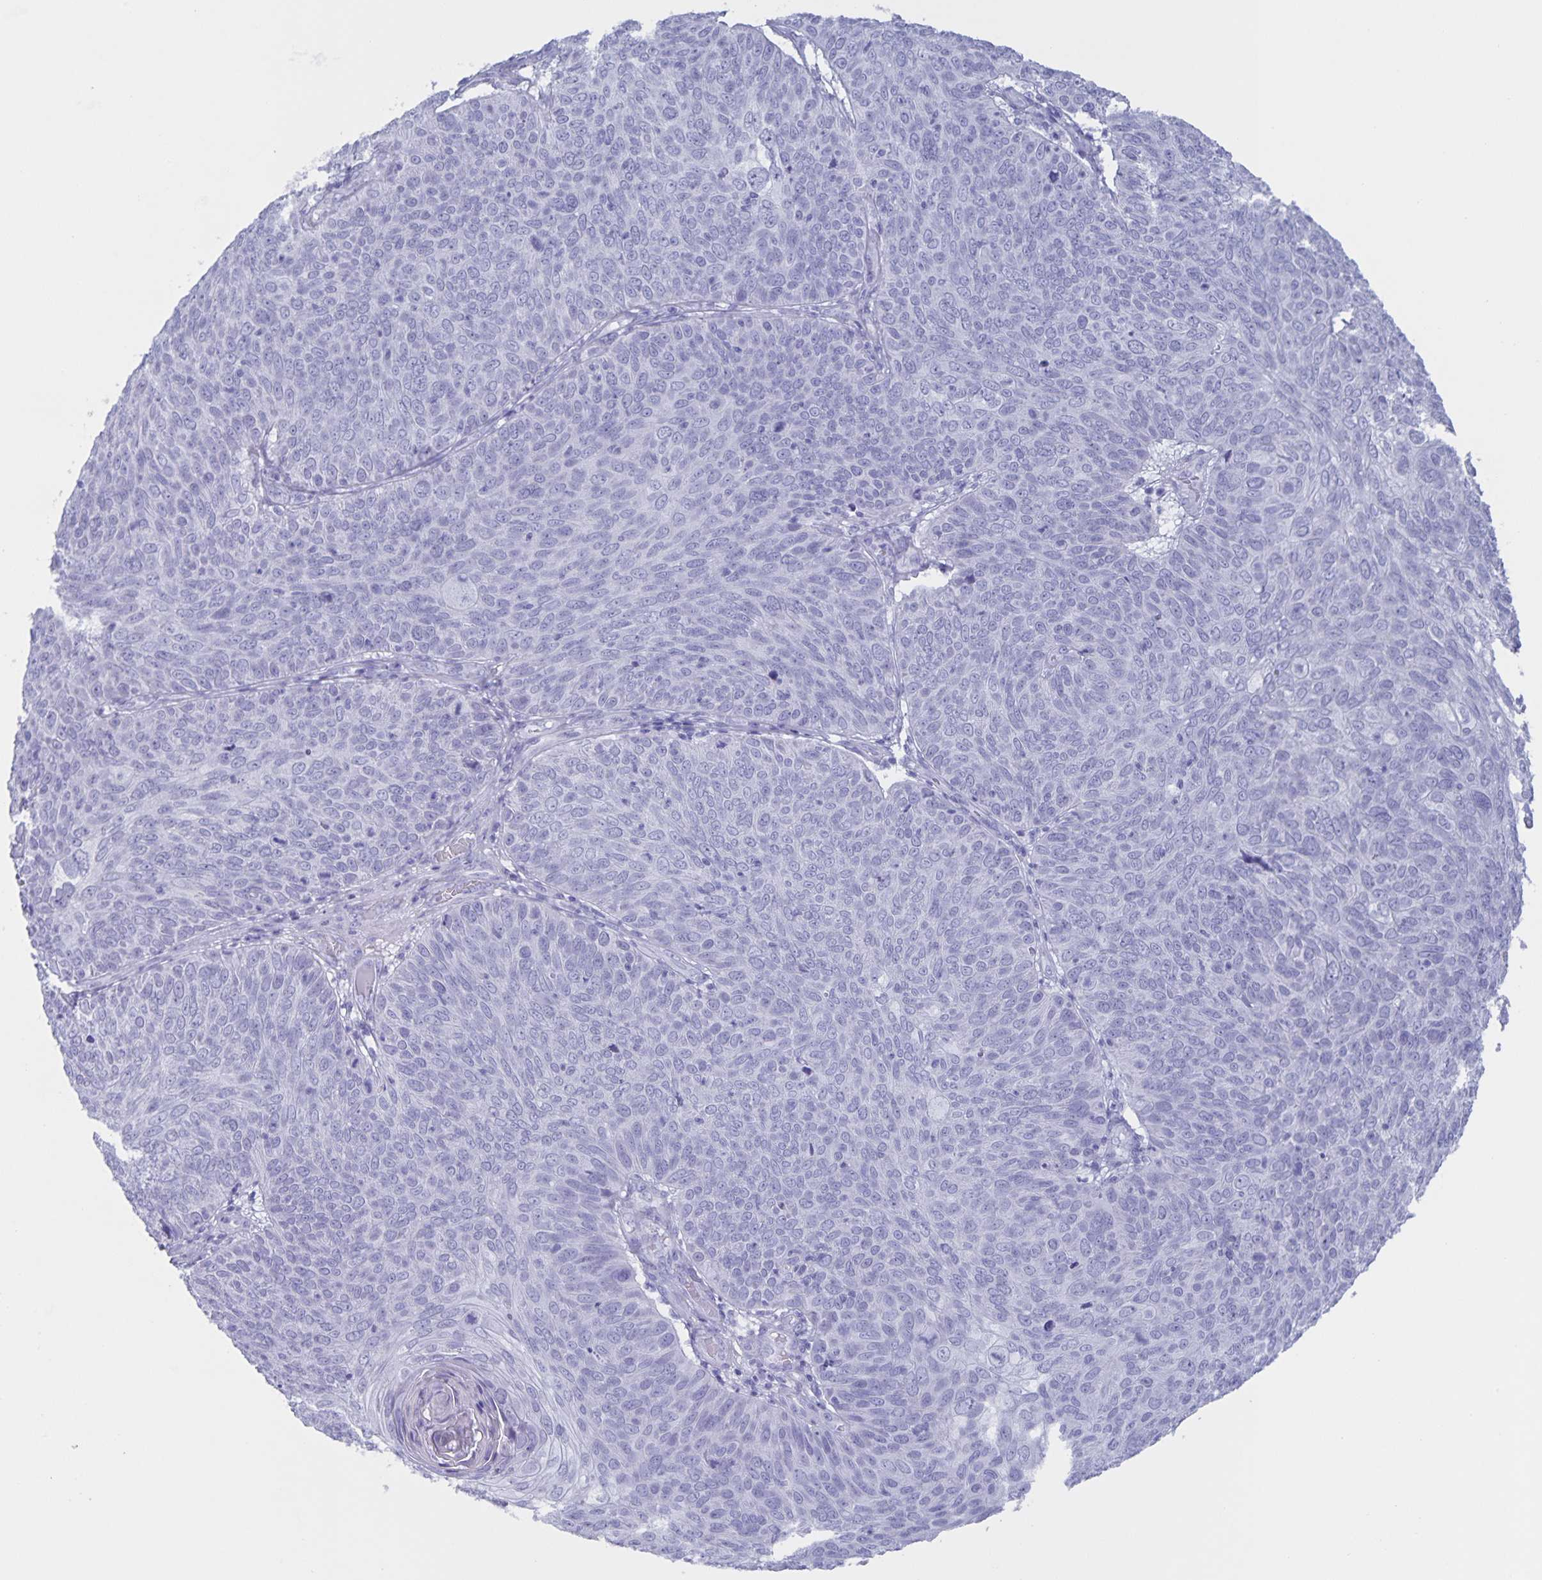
{"staining": {"intensity": "negative", "quantity": "none", "location": "none"}, "tissue": "skin cancer", "cell_type": "Tumor cells", "image_type": "cancer", "snomed": [{"axis": "morphology", "description": "Squamous cell carcinoma, NOS"}, {"axis": "topography", "description": "Skin"}], "caption": "Photomicrograph shows no significant protein positivity in tumor cells of skin cancer.", "gene": "AQP4", "patient": {"sex": "male", "age": 87}}